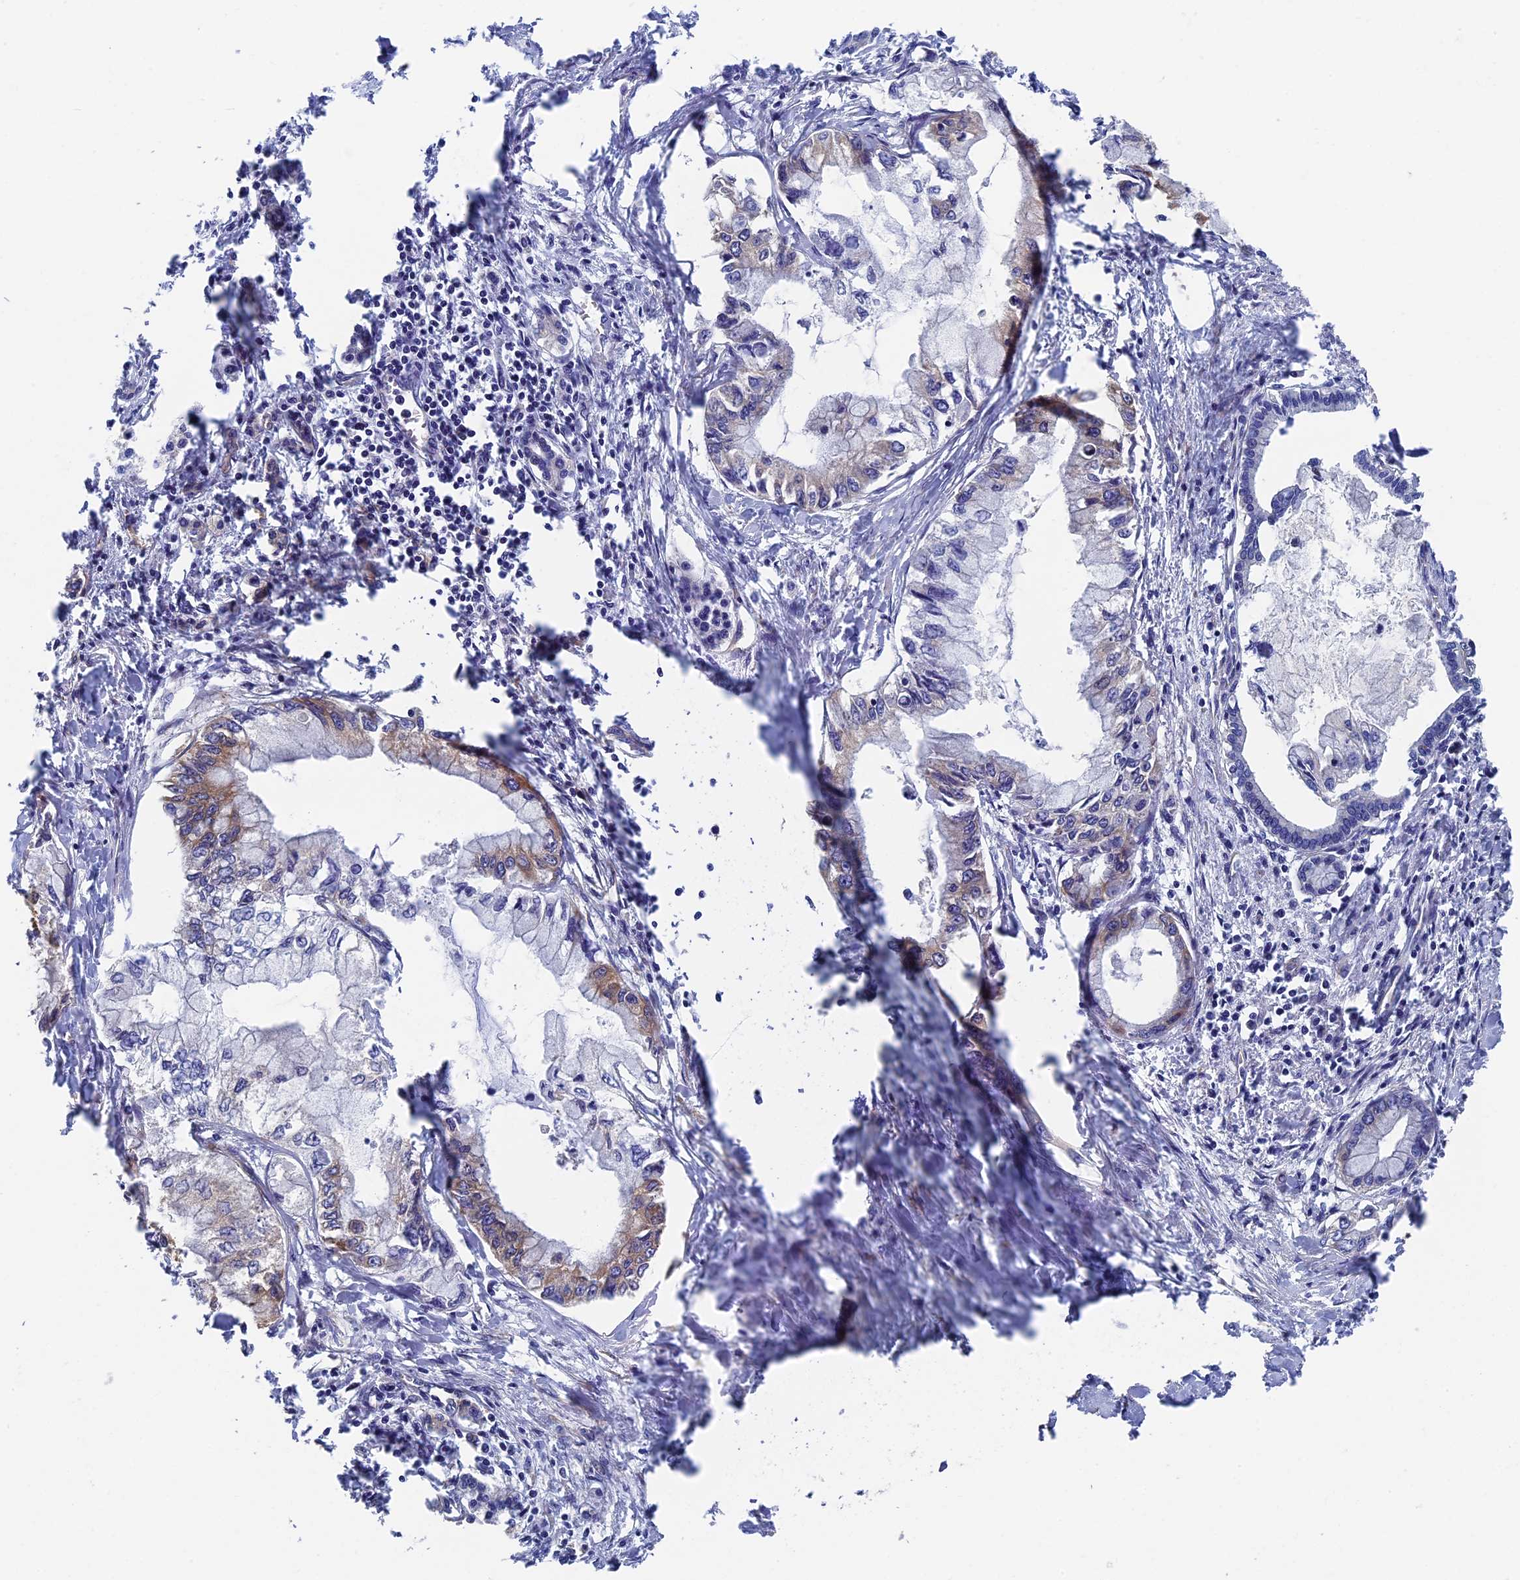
{"staining": {"intensity": "weak", "quantity": "<25%", "location": "cytoplasmic/membranous"}, "tissue": "pancreatic cancer", "cell_type": "Tumor cells", "image_type": "cancer", "snomed": [{"axis": "morphology", "description": "Adenocarcinoma, NOS"}, {"axis": "topography", "description": "Pancreas"}], "caption": "Tumor cells show no significant staining in adenocarcinoma (pancreatic).", "gene": "YBX1", "patient": {"sex": "male", "age": 48}}